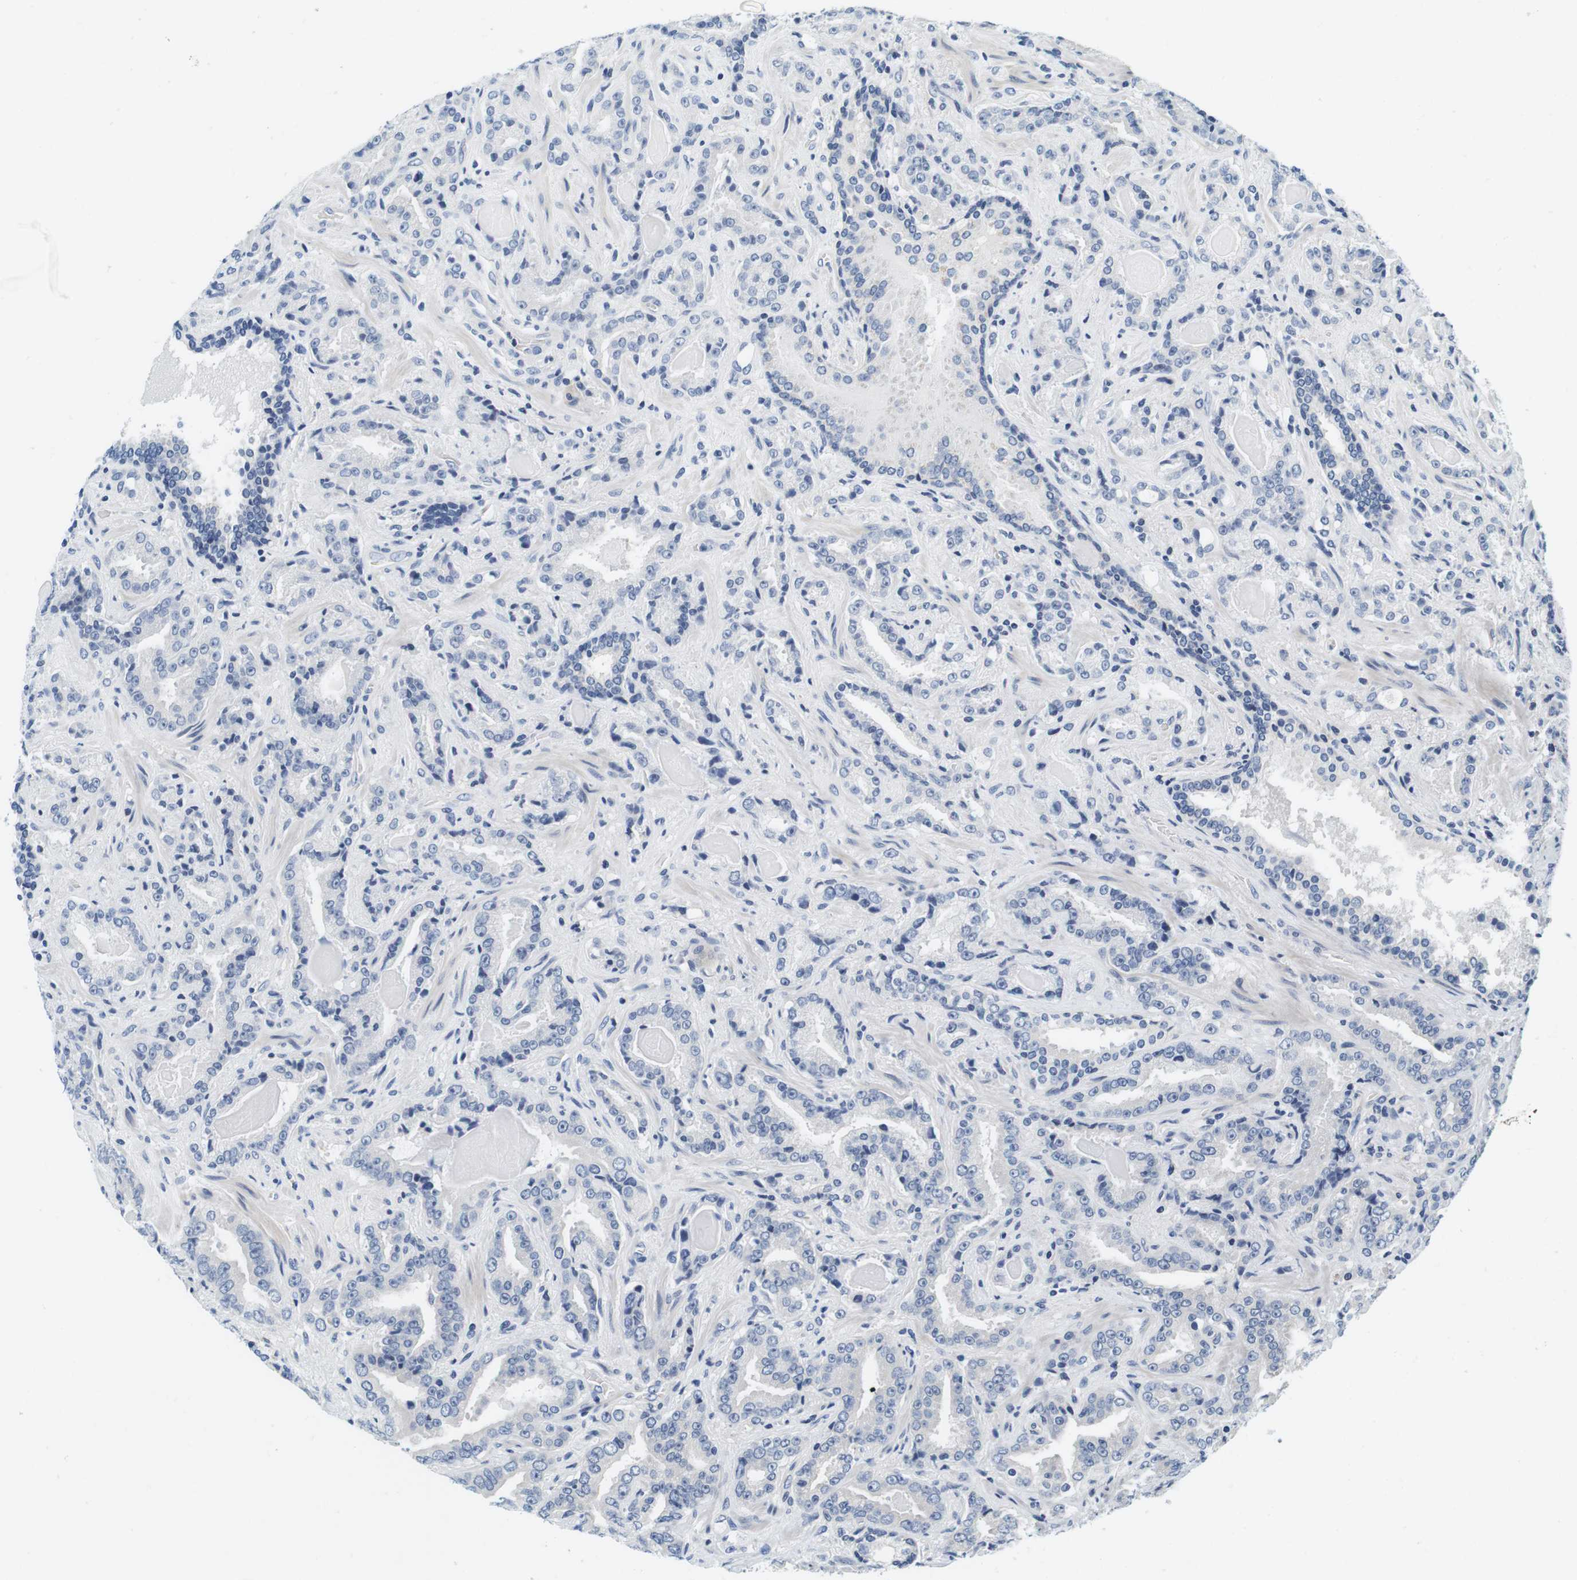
{"staining": {"intensity": "negative", "quantity": "none", "location": "none"}, "tissue": "prostate cancer", "cell_type": "Tumor cells", "image_type": "cancer", "snomed": [{"axis": "morphology", "description": "Adenocarcinoma, Low grade"}, {"axis": "topography", "description": "Prostate"}], "caption": "DAB (3,3'-diaminobenzidine) immunohistochemical staining of prostate cancer (adenocarcinoma (low-grade)) shows no significant positivity in tumor cells.", "gene": "KCNJ5", "patient": {"sex": "male", "age": 60}}